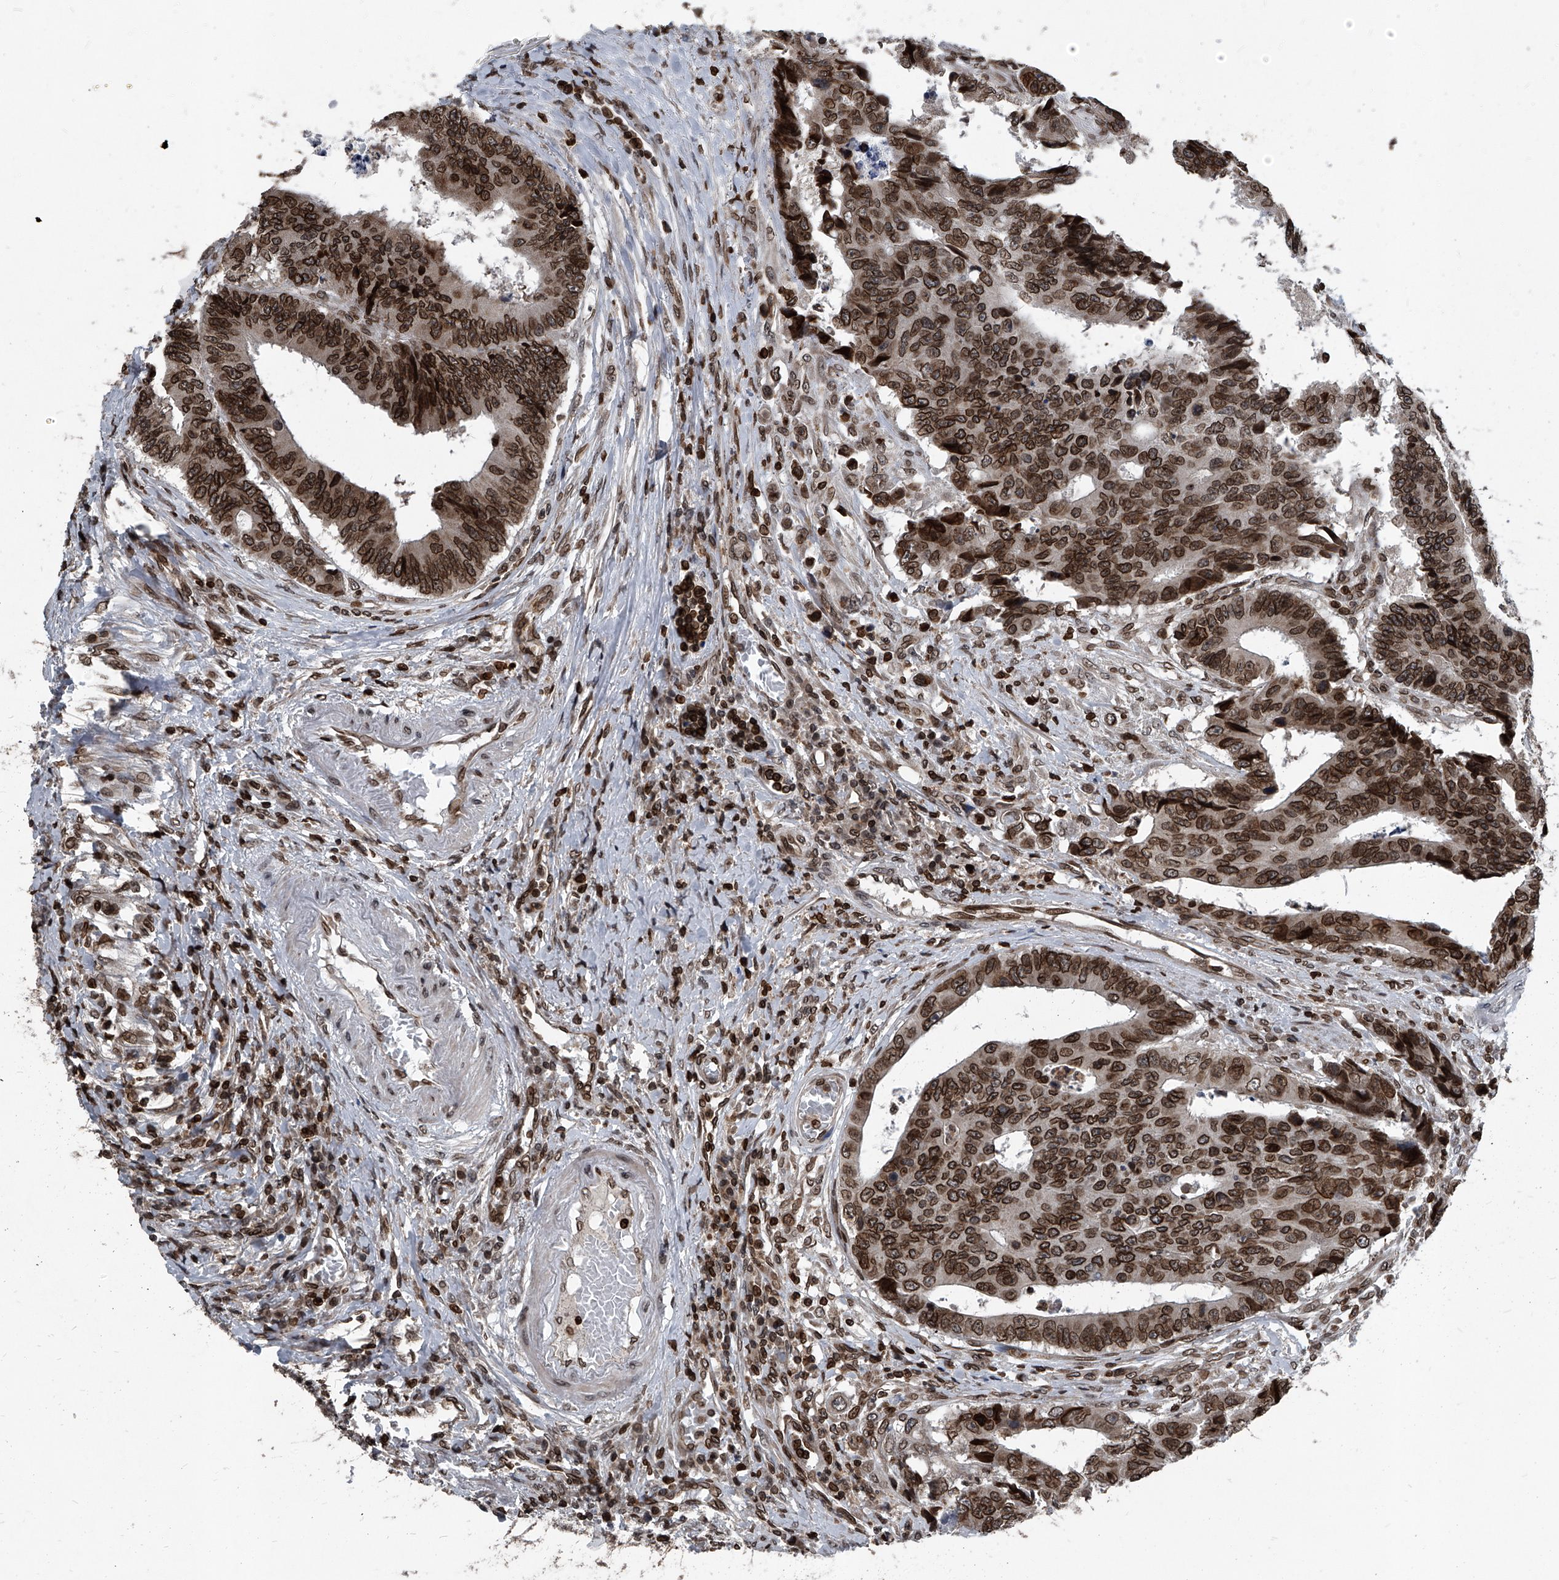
{"staining": {"intensity": "moderate", "quantity": ">75%", "location": "cytoplasmic/membranous,nuclear"}, "tissue": "colorectal cancer", "cell_type": "Tumor cells", "image_type": "cancer", "snomed": [{"axis": "morphology", "description": "Adenocarcinoma, NOS"}, {"axis": "topography", "description": "Rectum"}], "caption": "A micrograph of human colorectal cancer stained for a protein reveals moderate cytoplasmic/membranous and nuclear brown staining in tumor cells.", "gene": "PHF20", "patient": {"sex": "male", "age": 84}}